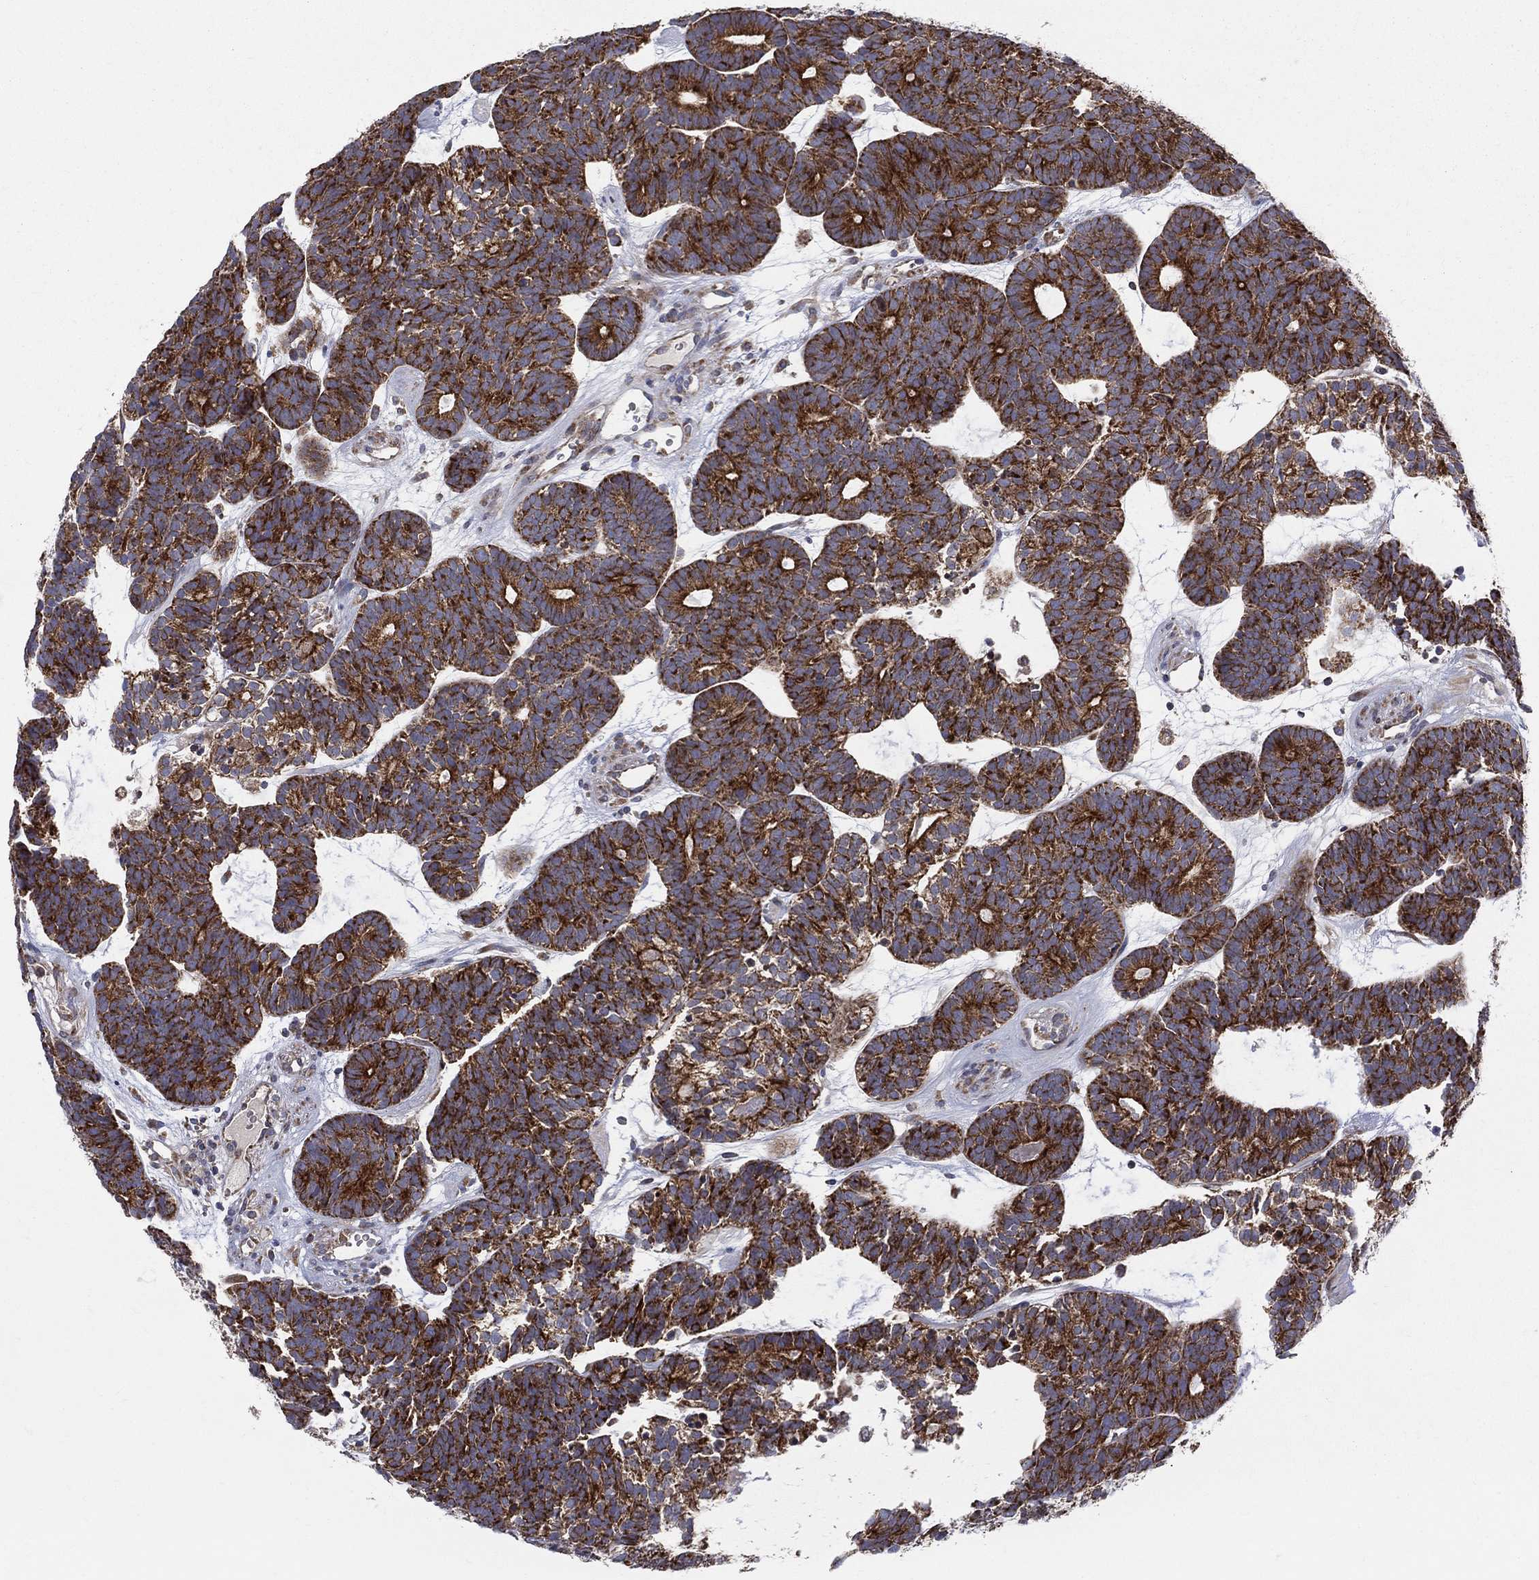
{"staining": {"intensity": "strong", "quantity": ">75%", "location": "cytoplasmic/membranous"}, "tissue": "head and neck cancer", "cell_type": "Tumor cells", "image_type": "cancer", "snomed": [{"axis": "morphology", "description": "Adenocarcinoma, NOS"}, {"axis": "topography", "description": "Head-Neck"}], "caption": "Immunohistochemical staining of head and neck cancer (adenocarcinoma) demonstrates high levels of strong cytoplasmic/membranous staining in about >75% of tumor cells.", "gene": "MIX23", "patient": {"sex": "female", "age": 81}}